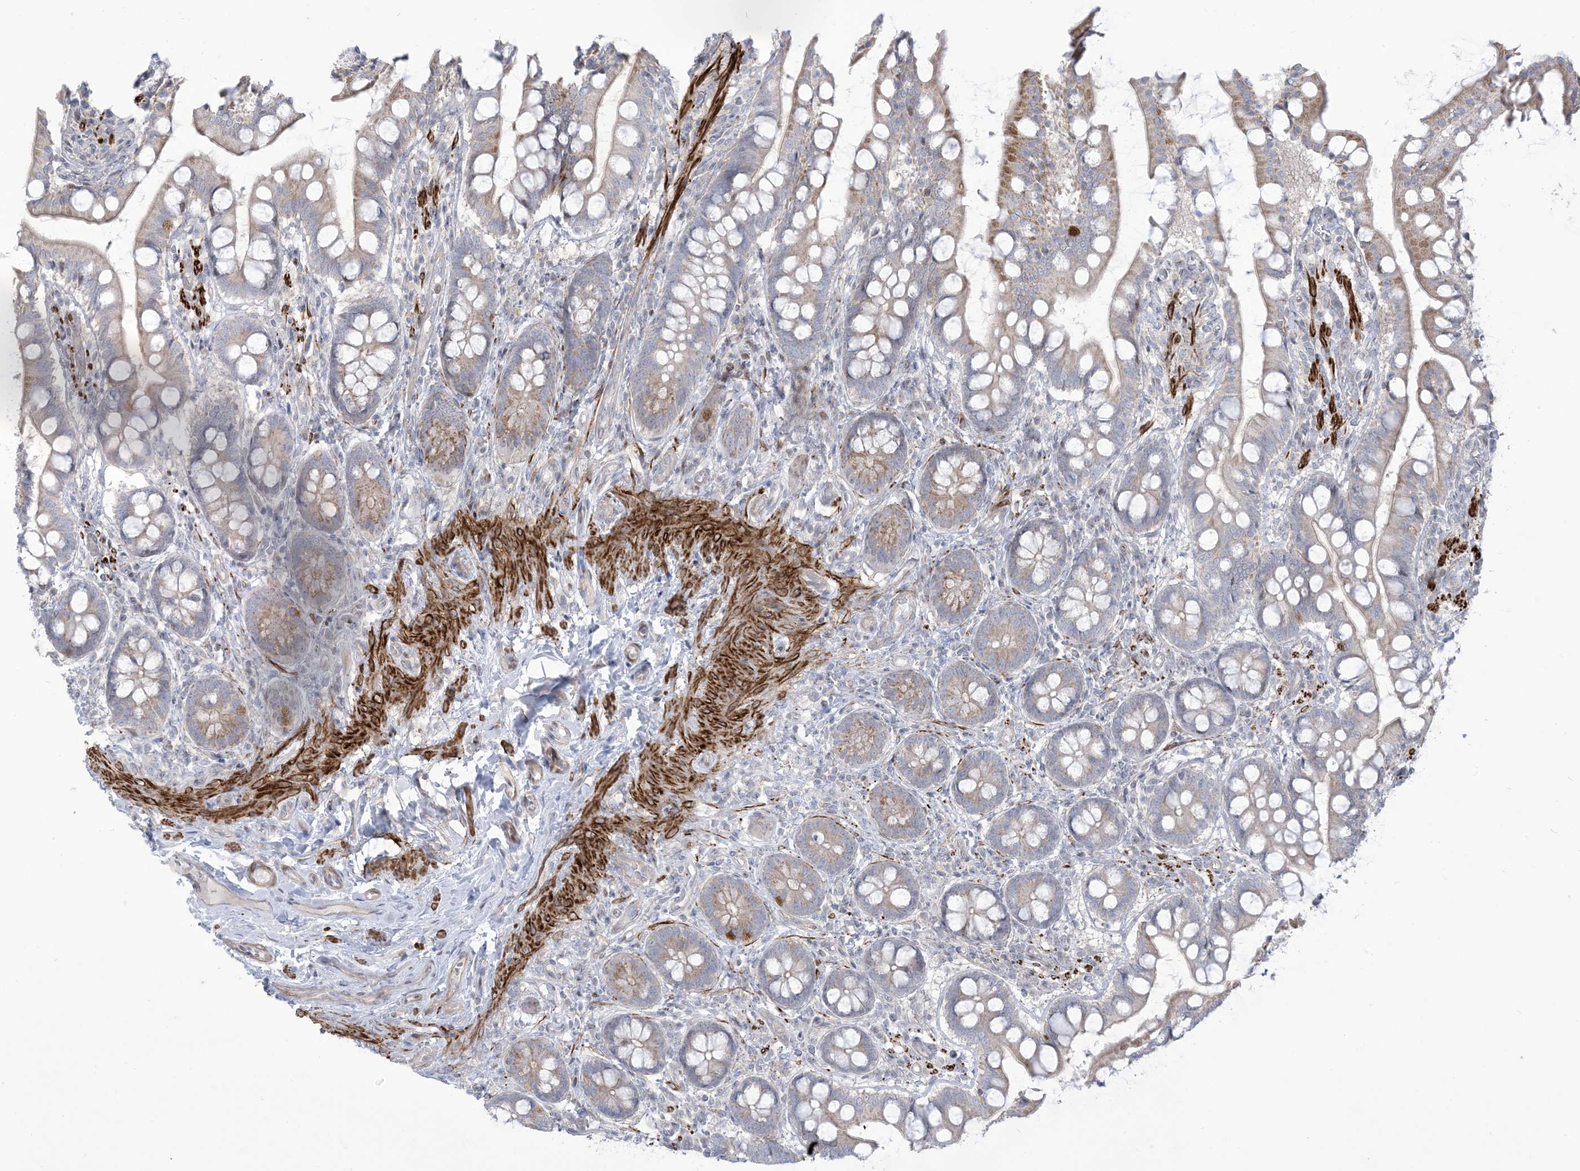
{"staining": {"intensity": "moderate", "quantity": "<25%", "location": "cytoplasmic/membranous"}, "tissue": "small intestine", "cell_type": "Glandular cells", "image_type": "normal", "snomed": [{"axis": "morphology", "description": "Normal tissue, NOS"}, {"axis": "topography", "description": "Small intestine"}], "caption": "Protein staining of unremarkable small intestine demonstrates moderate cytoplasmic/membranous expression in about <25% of glandular cells.", "gene": "AFTPH", "patient": {"sex": "male", "age": 52}}